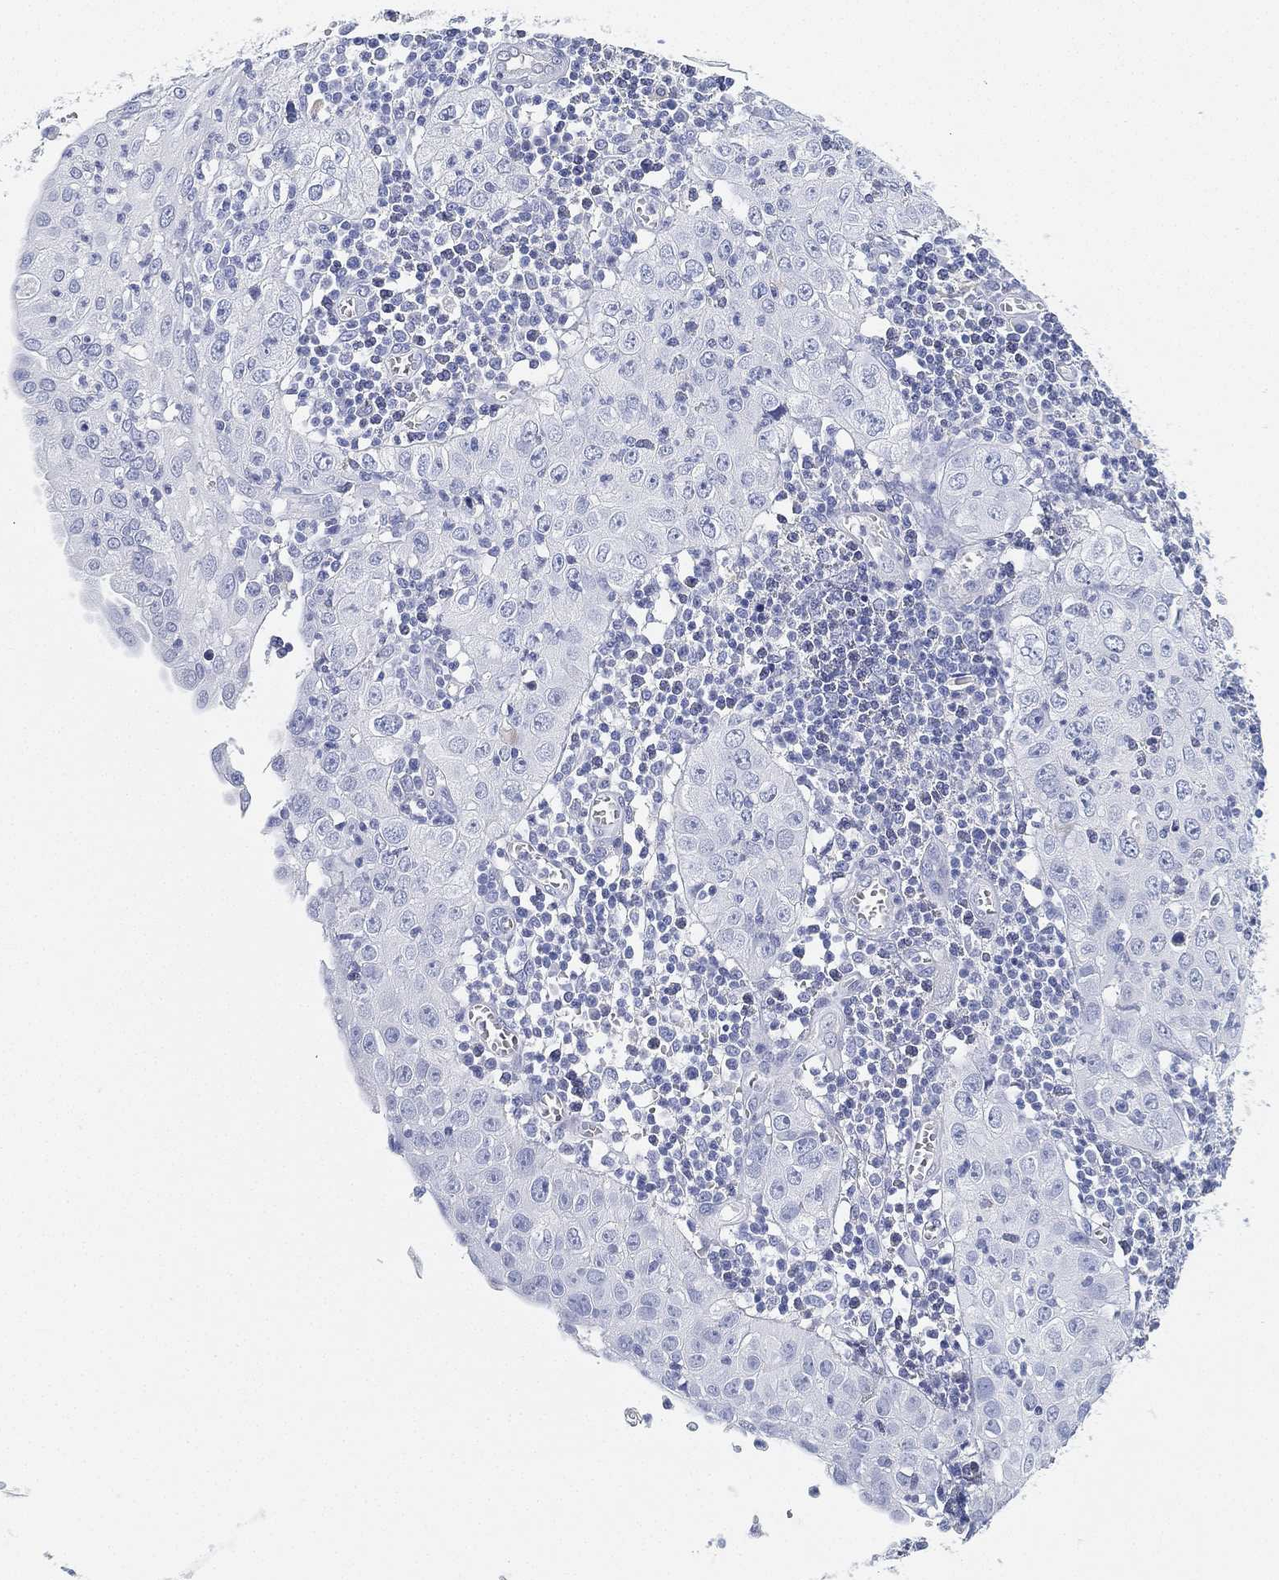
{"staining": {"intensity": "negative", "quantity": "none", "location": "none"}, "tissue": "cervical cancer", "cell_type": "Tumor cells", "image_type": "cancer", "snomed": [{"axis": "morphology", "description": "Squamous cell carcinoma, NOS"}, {"axis": "topography", "description": "Cervix"}], "caption": "This is an immunohistochemistry (IHC) photomicrograph of human cervical squamous cell carcinoma. There is no positivity in tumor cells.", "gene": "GPR61", "patient": {"sex": "female", "age": 24}}